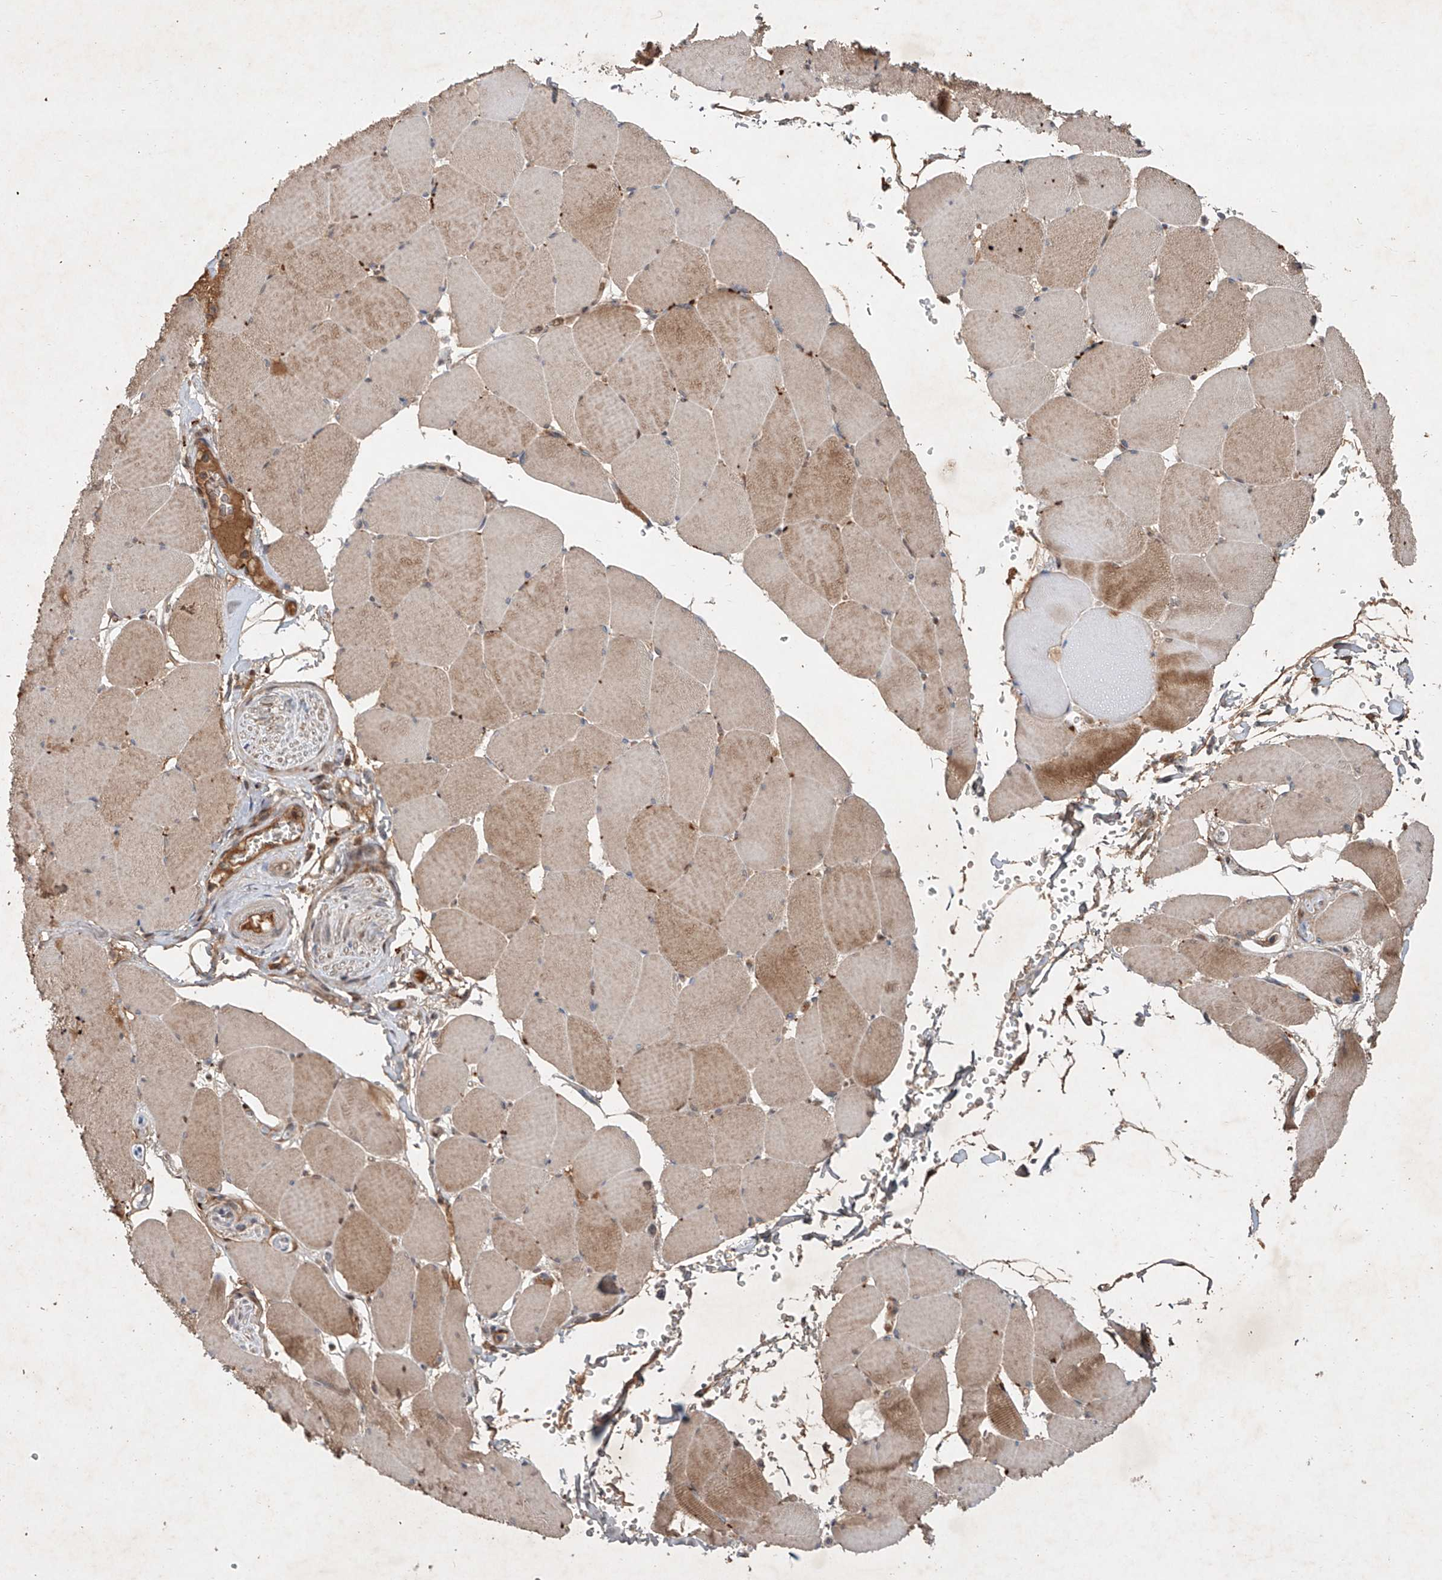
{"staining": {"intensity": "moderate", "quantity": ">75%", "location": "cytoplasmic/membranous"}, "tissue": "skeletal muscle", "cell_type": "Myocytes", "image_type": "normal", "snomed": [{"axis": "morphology", "description": "Normal tissue, NOS"}, {"axis": "topography", "description": "Skeletal muscle"}, {"axis": "topography", "description": "Head-Neck"}], "caption": "A high-resolution micrograph shows immunohistochemistry staining of unremarkable skeletal muscle, which demonstrates moderate cytoplasmic/membranous positivity in approximately >75% of myocytes. (brown staining indicates protein expression, while blue staining denotes nuclei).", "gene": "IER5", "patient": {"sex": "male", "age": 66}}